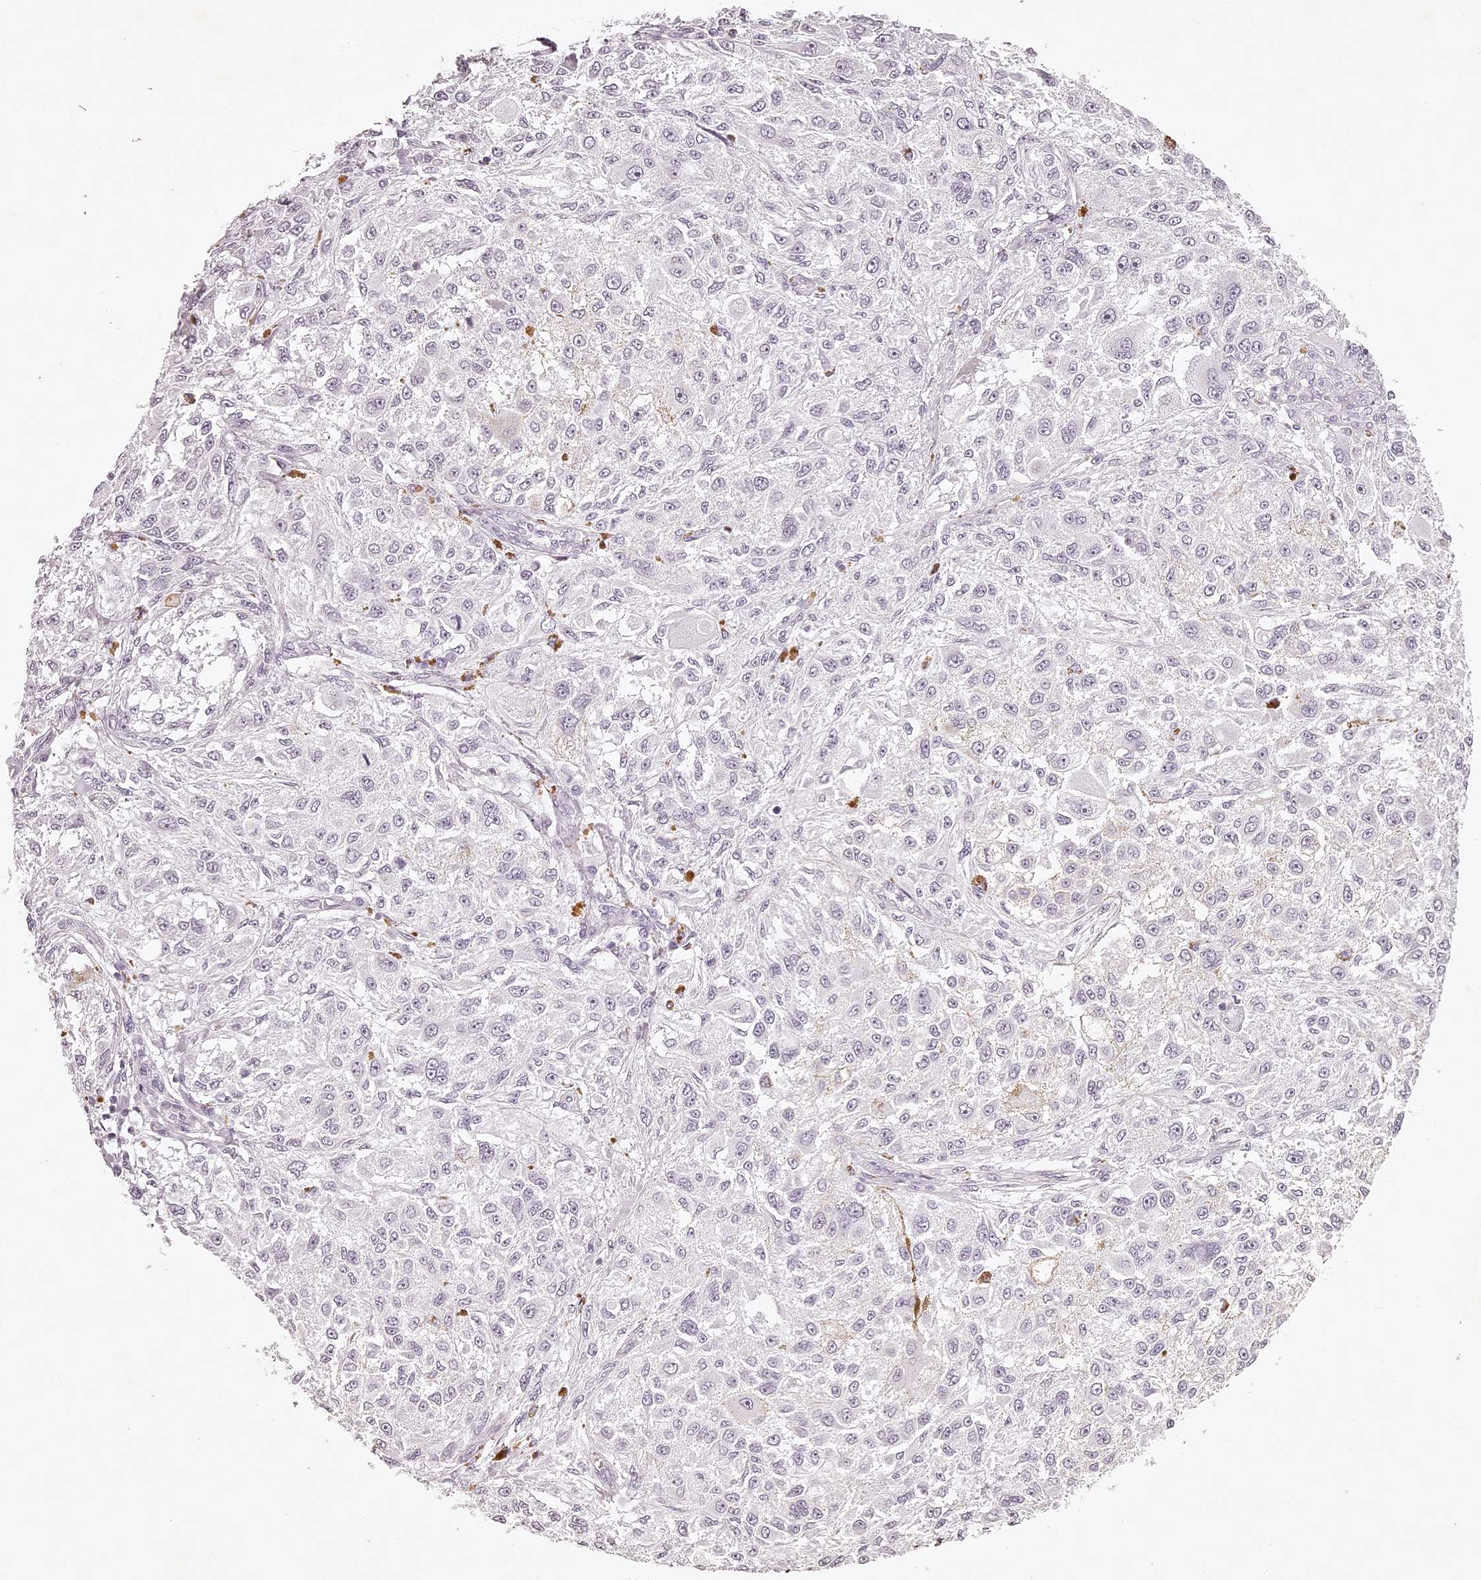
{"staining": {"intensity": "negative", "quantity": "none", "location": "none"}, "tissue": "melanoma", "cell_type": "Tumor cells", "image_type": "cancer", "snomed": [{"axis": "morphology", "description": "Necrosis, NOS"}, {"axis": "morphology", "description": "Malignant melanoma, NOS"}, {"axis": "topography", "description": "Skin"}], "caption": "Photomicrograph shows no protein positivity in tumor cells of melanoma tissue. Nuclei are stained in blue.", "gene": "ELAPOR1", "patient": {"sex": "female", "age": 87}}